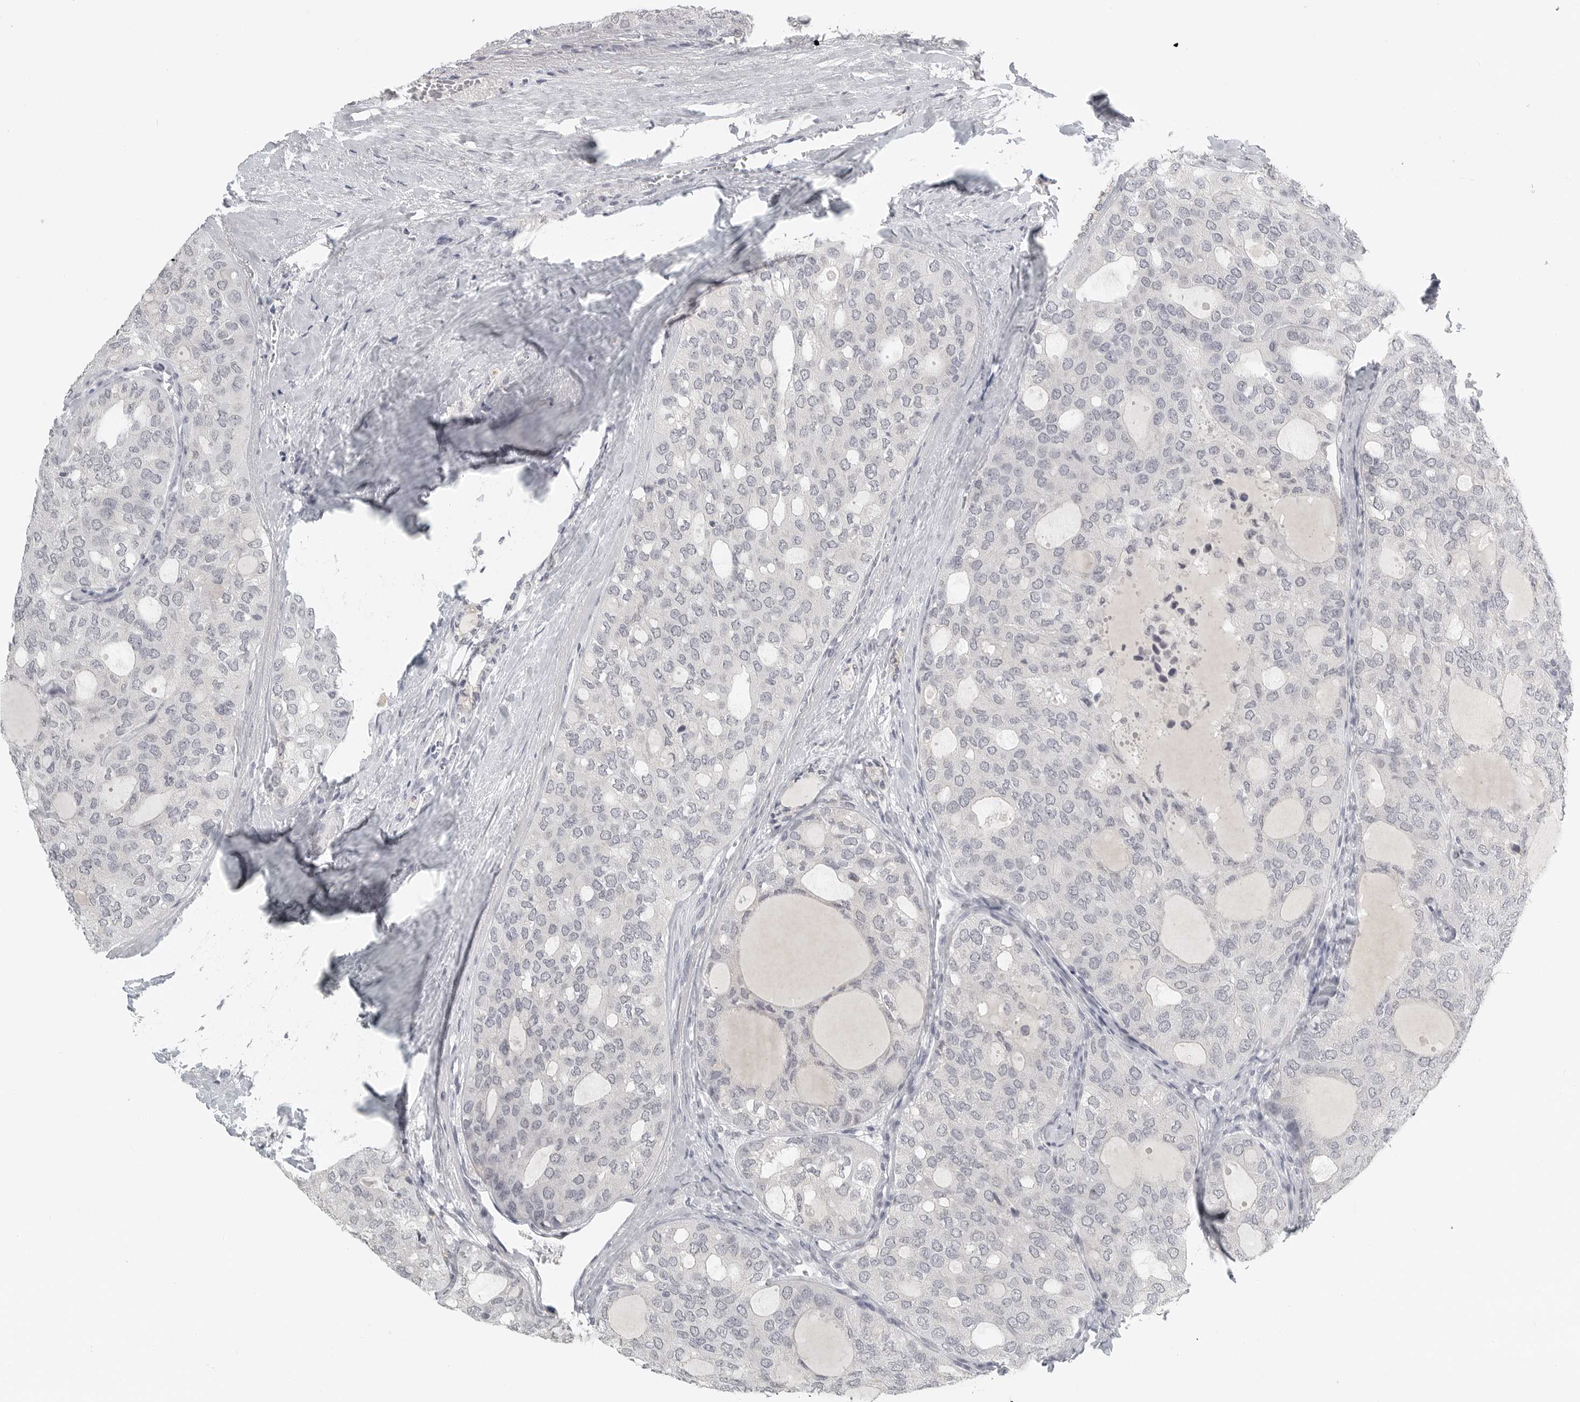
{"staining": {"intensity": "weak", "quantity": "<25%", "location": "nuclear"}, "tissue": "thyroid cancer", "cell_type": "Tumor cells", "image_type": "cancer", "snomed": [{"axis": "morphology", "description": "Follicular adenoma carcinoma, NOS"}, {"axis": "topography", "description": "Thyroid gland"}], "caption": "A histopathology image of human thyroid follicular adenoma carcinoma is negative for staining in tumor cells.", "gene": "BPIFA1", "patient": {"sex": "male", "age": 75}}